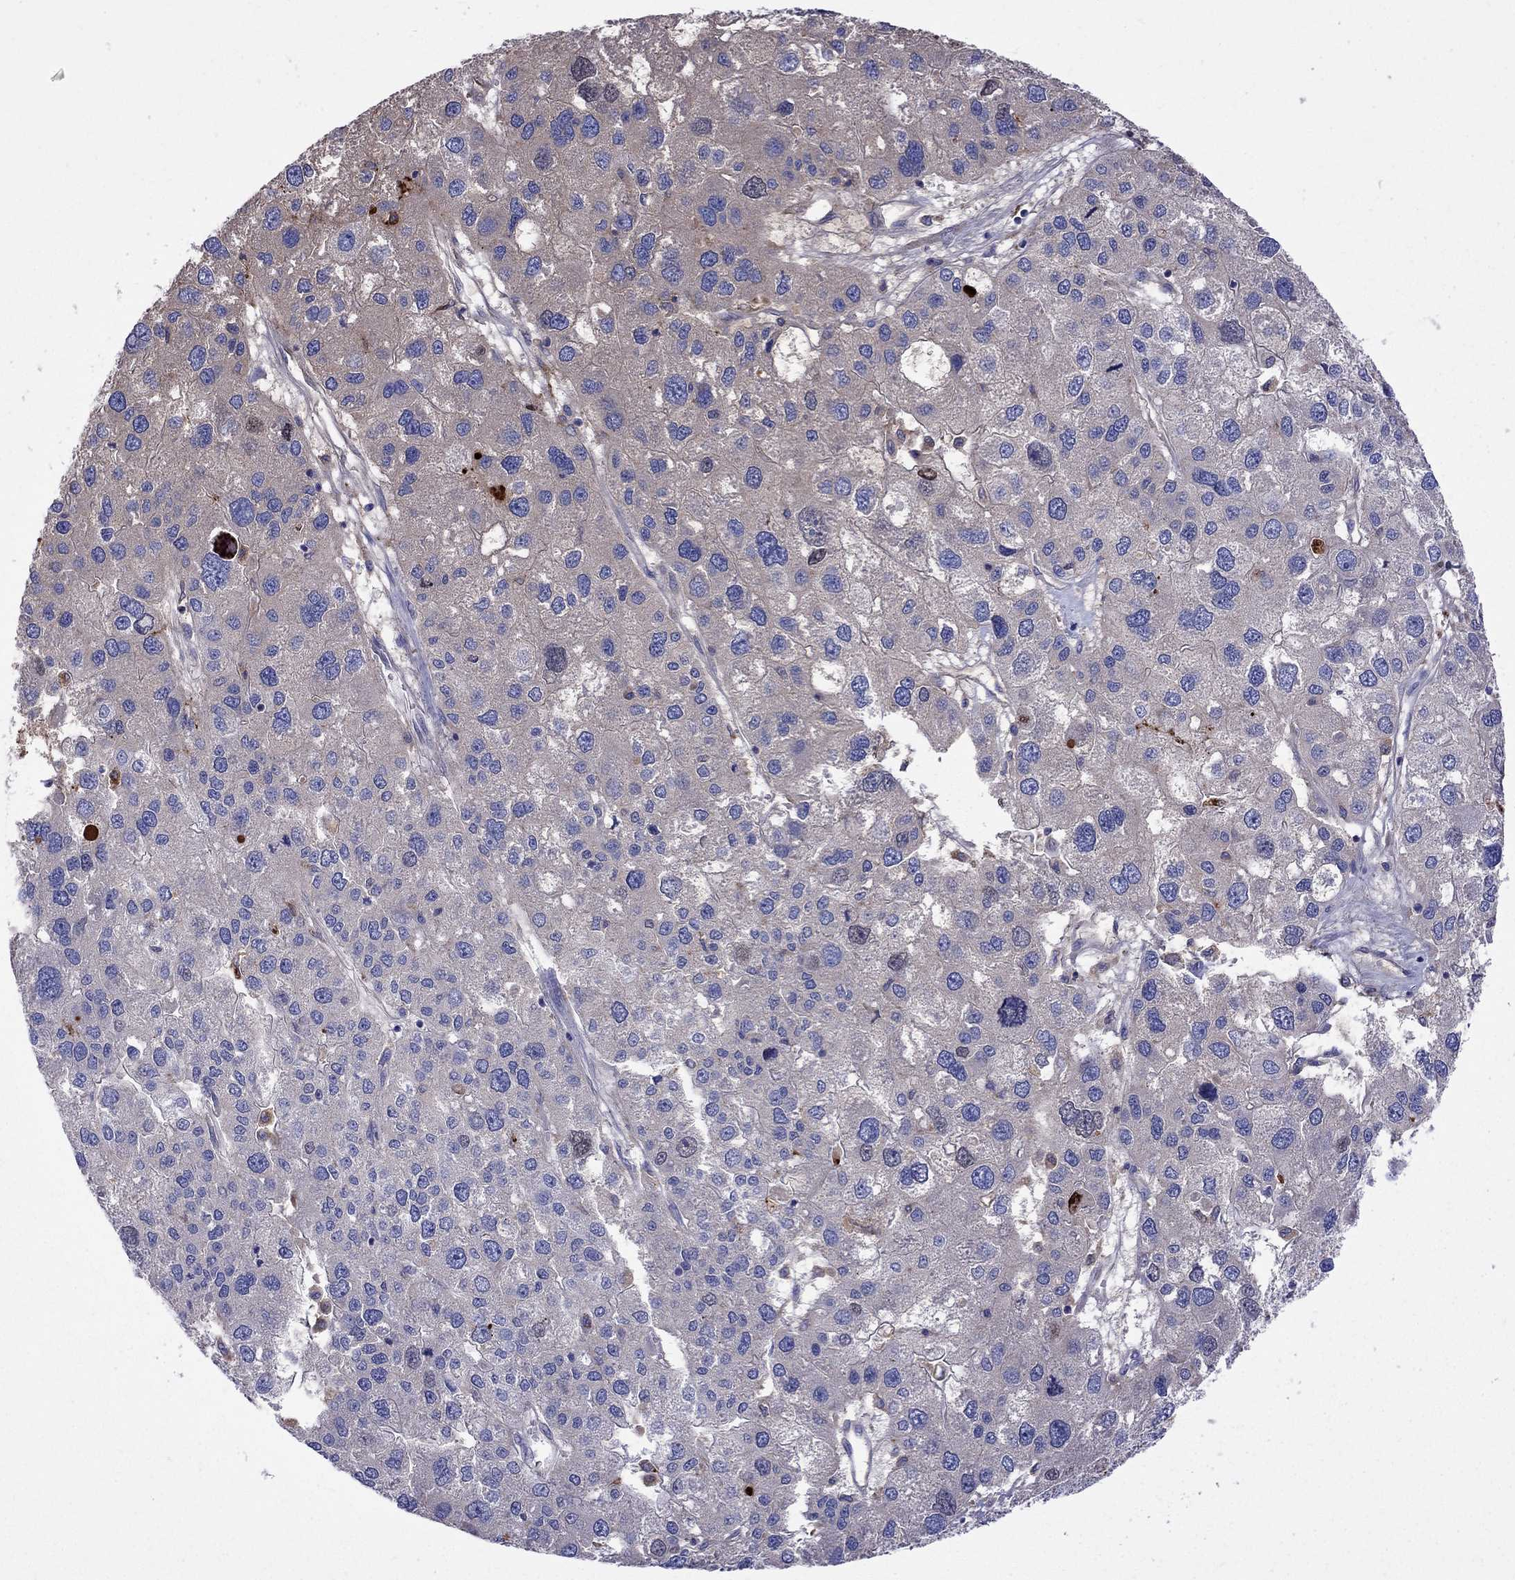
{"staining": {"intensity": "negative", "quantity": "none", "location": "none"}, "tissue": "liver cancer", "cell_type": "Tumor cells", "image_type": "cancer", "snomed": [{"axis": "morphology", "description": "Carcinoma, Hepatocellular, NOS"}, {"axis": "topography", "description": "Liver"}], "caption": "DAB immunohistochemical staining of liver cancer (hepatocellular carcinoma) exhibits no significant staining in tumor cells. Nuclei are stained in blue.", "gene": "SERPINA3", "patient": {"sex": "male", "age": 73}}